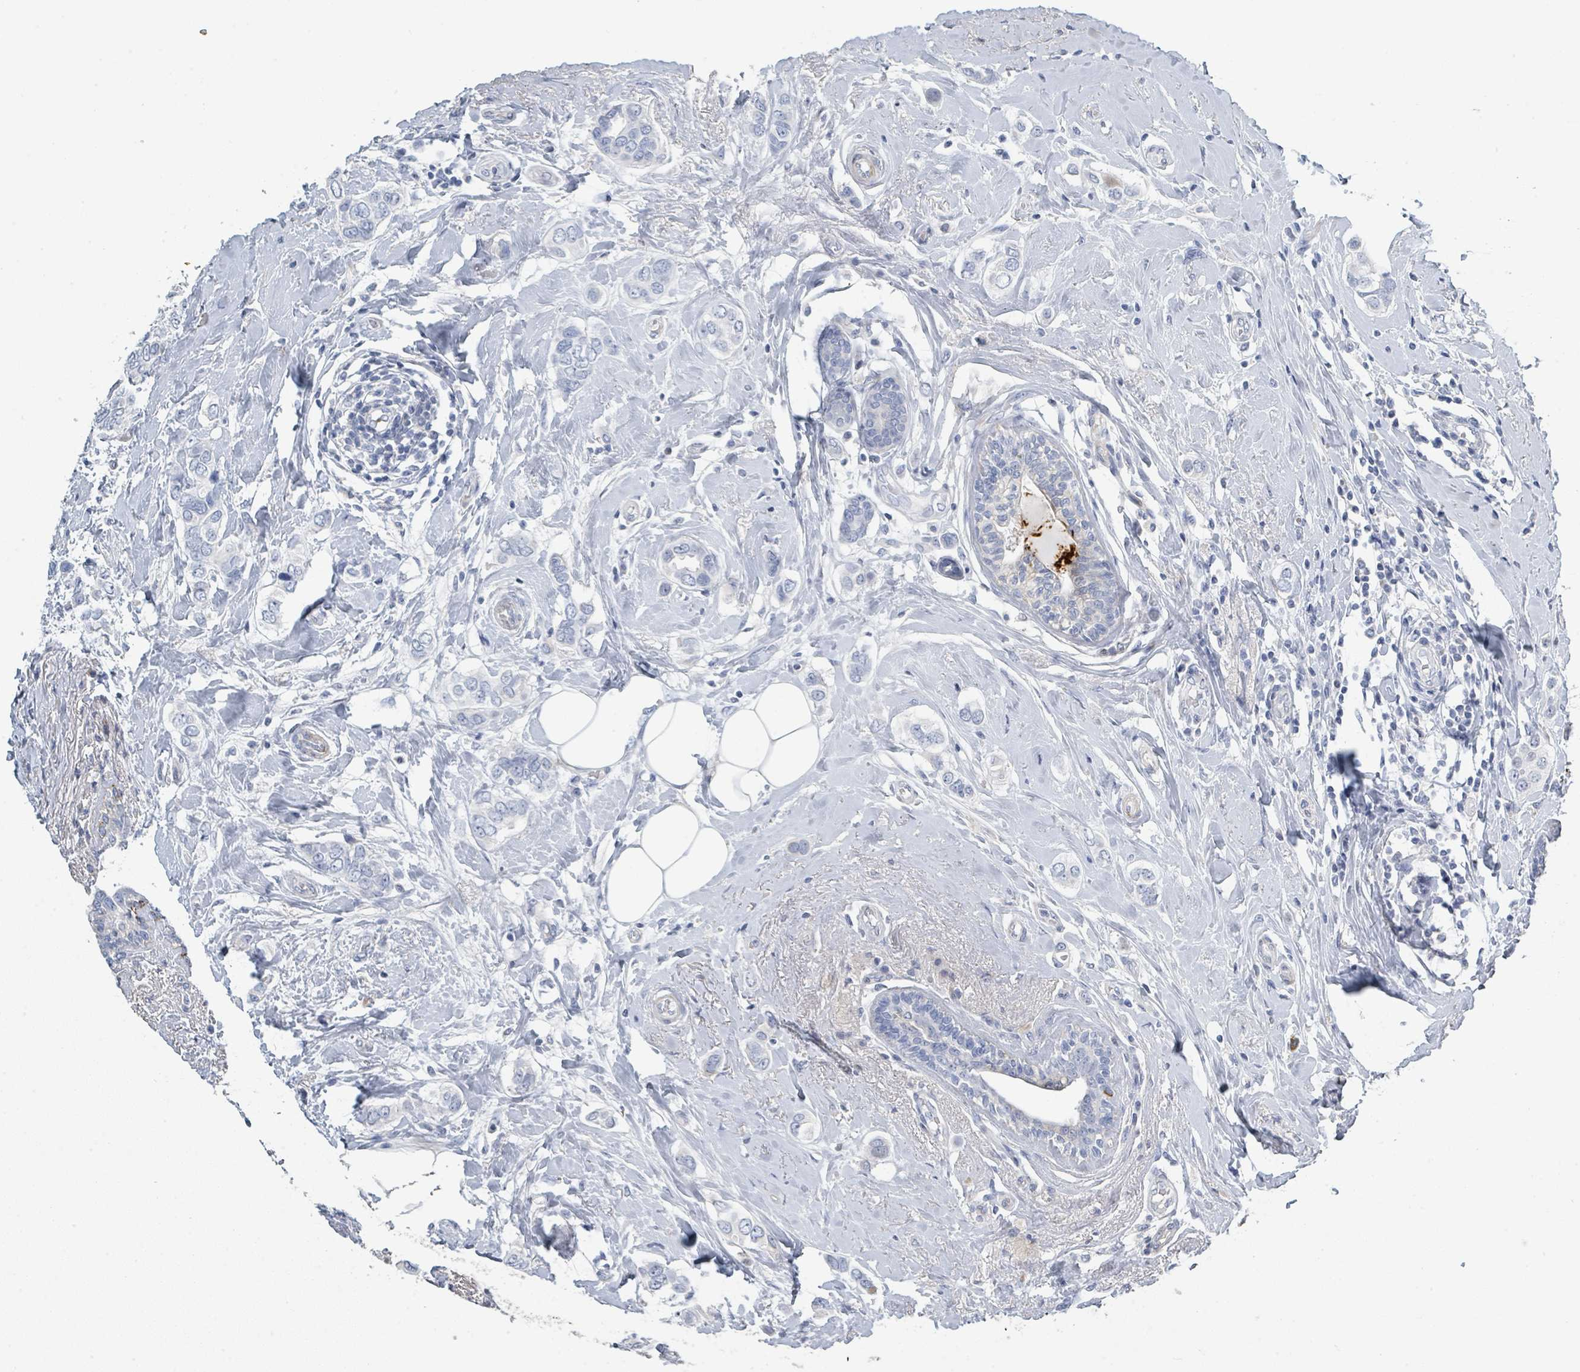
{"staining": {"intensity": "negative", "quantity": "none", "location": "none"}, "tissue": "breast cancer", "cell_type": "Tumor cells", "image_type": "cancer", "snomed": [{"axis": "morphology", "description": "Lobular carcinoma"}, {"axis": "topography", "description": "Breast"}], "caption": "This micrograph is of breast cancer stained with IHC to label a protein in brown with the nuclei are counter-stained blue. There is no positivity in tumor cells. (DAB (3,3'-diaminobenzidine) IHC visualized using brightfield microscopy, high magnification).", "gene": "RAB33B", "patient": {"sex": "female", "age": 51}}